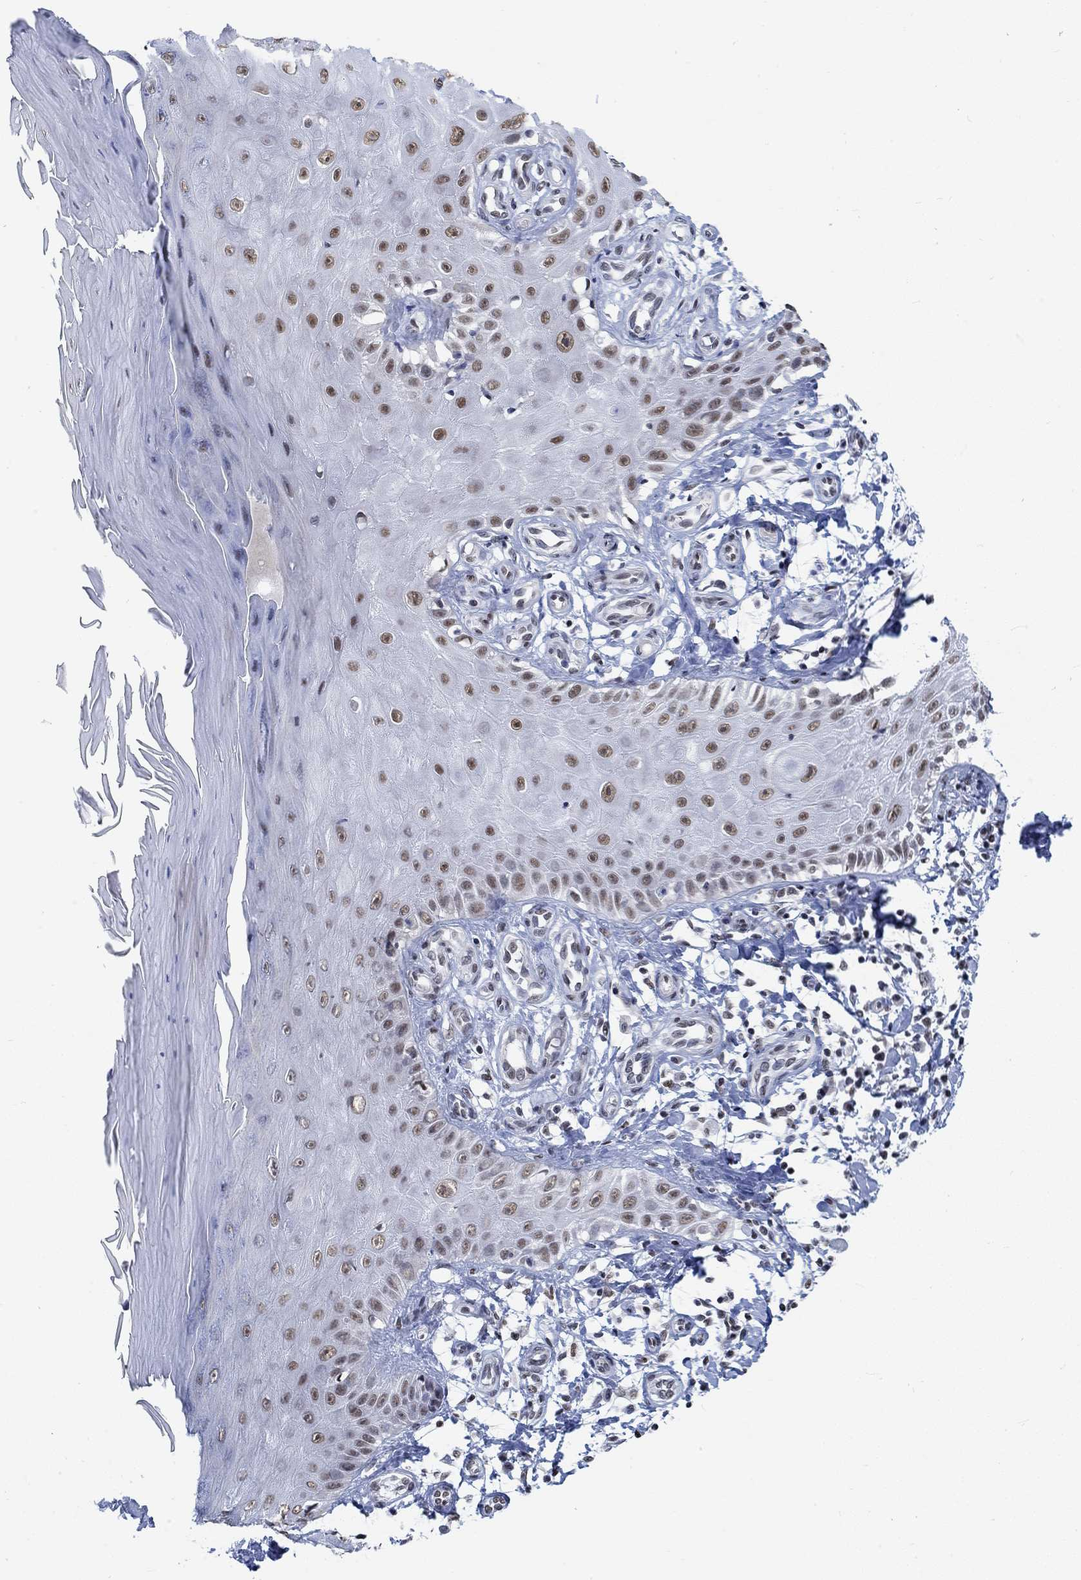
{"staining": {"intensity": "negative", "quantity": "none", "location": "none"}, "tissue": "skin", "cell_type": "Fibroblasts", "image_type": "normal", "snomed": [{"axis": "morphology", "description": "Normal tissue, NOS"}, {"axis": "morphology", "description": "Inflammation, NOS"}, {"axis": "morphology", "description": "Fibrosis, NOS"}, {"axis": "topography", "description": "Skin"}], "caption": "IHC histopathology image of normal skin: human skin stained with DAB shows no significant protein expression in fibroblasts.", "gene": "KCNH8", "patient": {"sex": "male", "age": 71}}